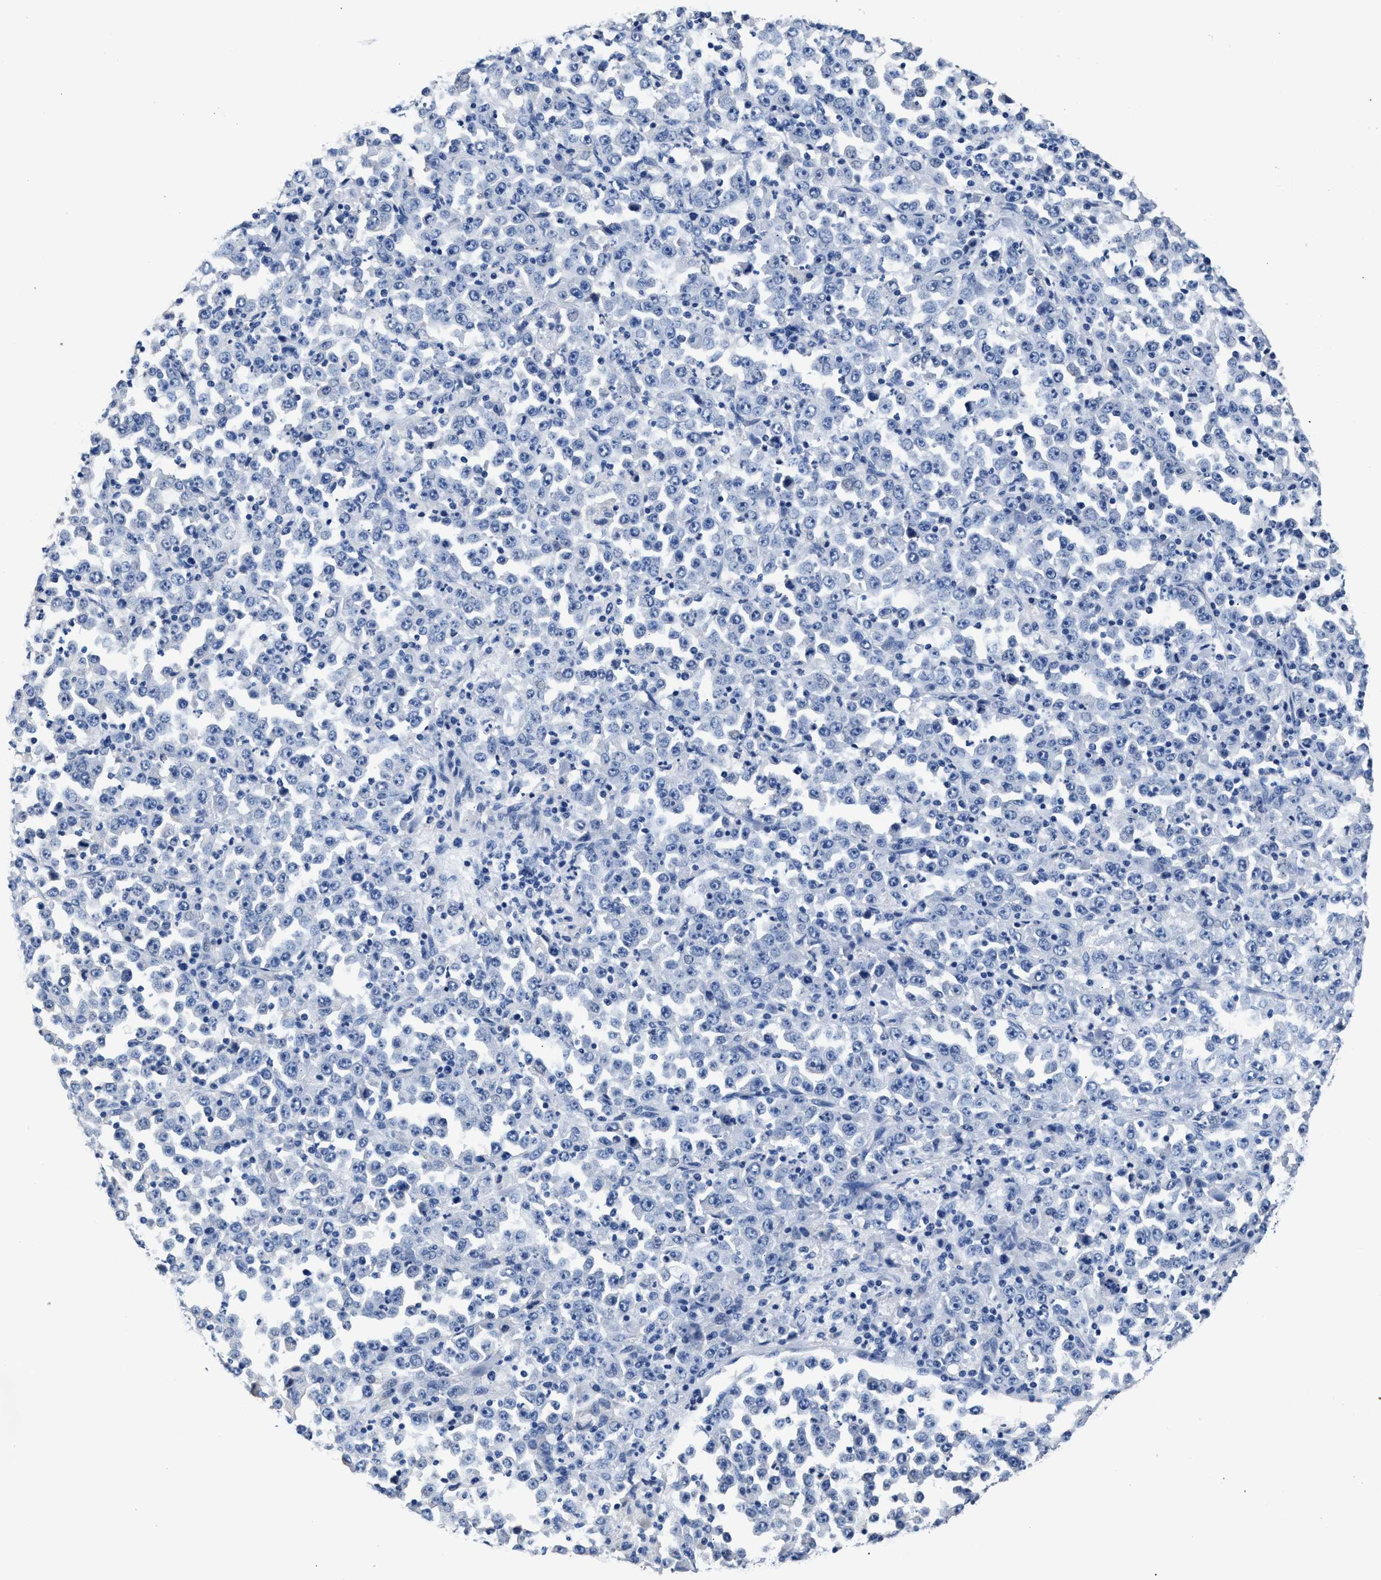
{"staining": {"intensity": "negative", "quantity": "none", "location": "none"}, "tissue": "stomach cancer", "cell_type": "Tumor cells", "image_type": "cancer", "snomed": [{"axis": "morphology", "description": "Normal tissue, NOS"}, {"axis": "morphology", "description": "Adenocarcinoma, NOS"}, {"axis": "topography", "description": "Stomach, upper"}, {"axis": "topography", "description": "Stomach"}], "caption": "Stomach adenocarcinoma was stained to show a protein in brown. There is no significant positivity in tumor cells.", "gene": "GSTM1", "patient": {"sex": "male", "age": 59}}